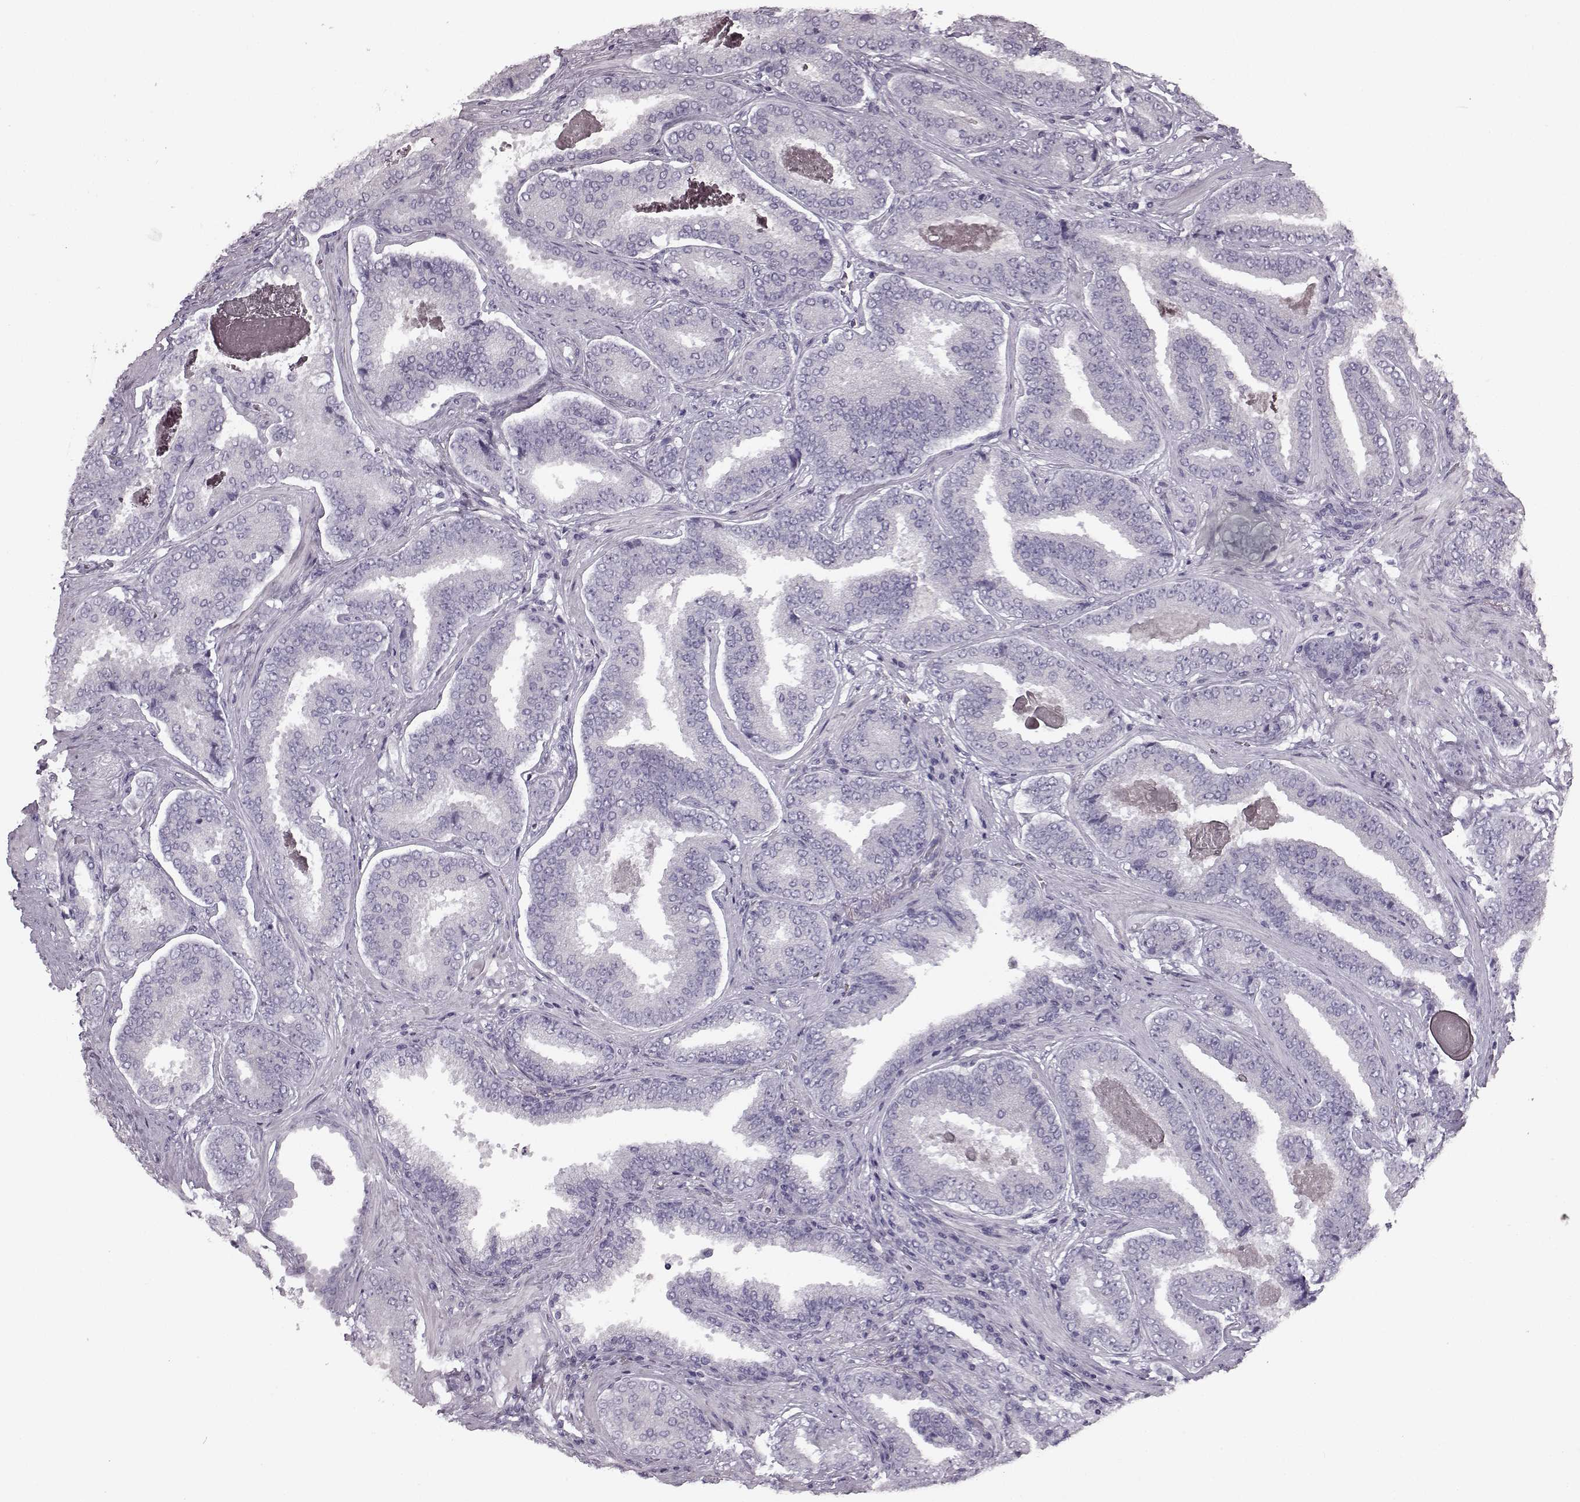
{"staining": {"intensity": "negative", "quantity": "none", "location": "none"}, "tissue": "prostate cancer", "cell_type": "Tumor cells", "image_type": "cancer", "snomed": [{"axis": "morphology", "description": "Adenocarcinoma, NOS"}, {"axis": "topography", "description": "Prostate"}], "caption": "The photomicrograph demonstrates no staining of tumor cells in prostate adenocarcinoma.", "gene": "SEMG2", "patient": {"sex": "male", "age": 64}}